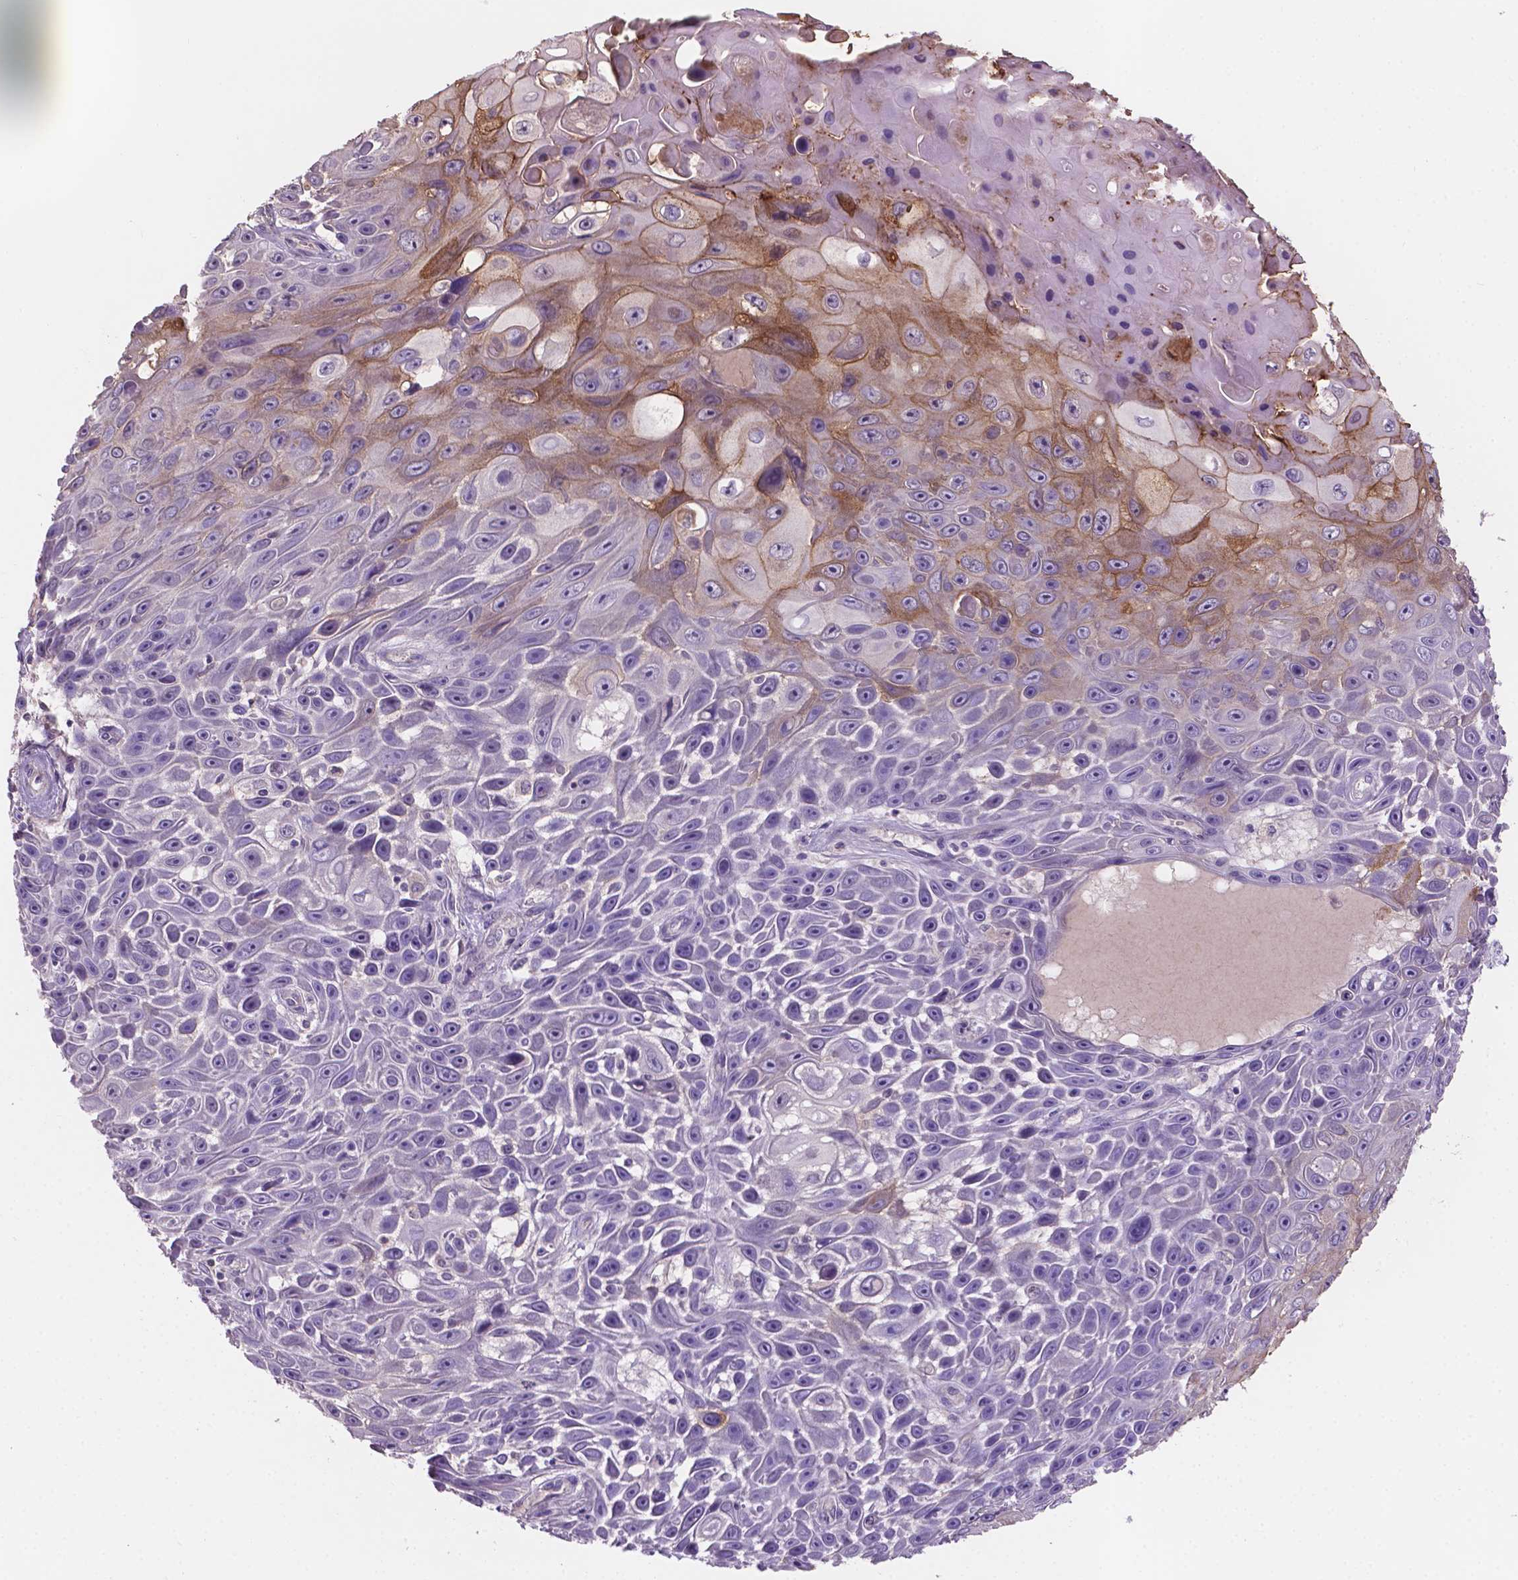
{"staining": {"intensity": "moderate", "quantity": "<25%", "location": "cytoplasmic/membranous"}, "tissue": "skin cancer", "cell_type": "Tumor cells", "image_type": "cancer", "snomed": [{"axis": "morphology", "description": "Squamous cell carcinoma, NOS"}, {"axis": "topography", "description": "Skin"}], "caption": "Moderate cytoplasmic/membranous protein expression is appreciated in approximately <25% of tumor cells in skin cancer (squamous cell carcinoma).", "gene": "SBSN", "patient": {"sex": "male", "age": 82}}